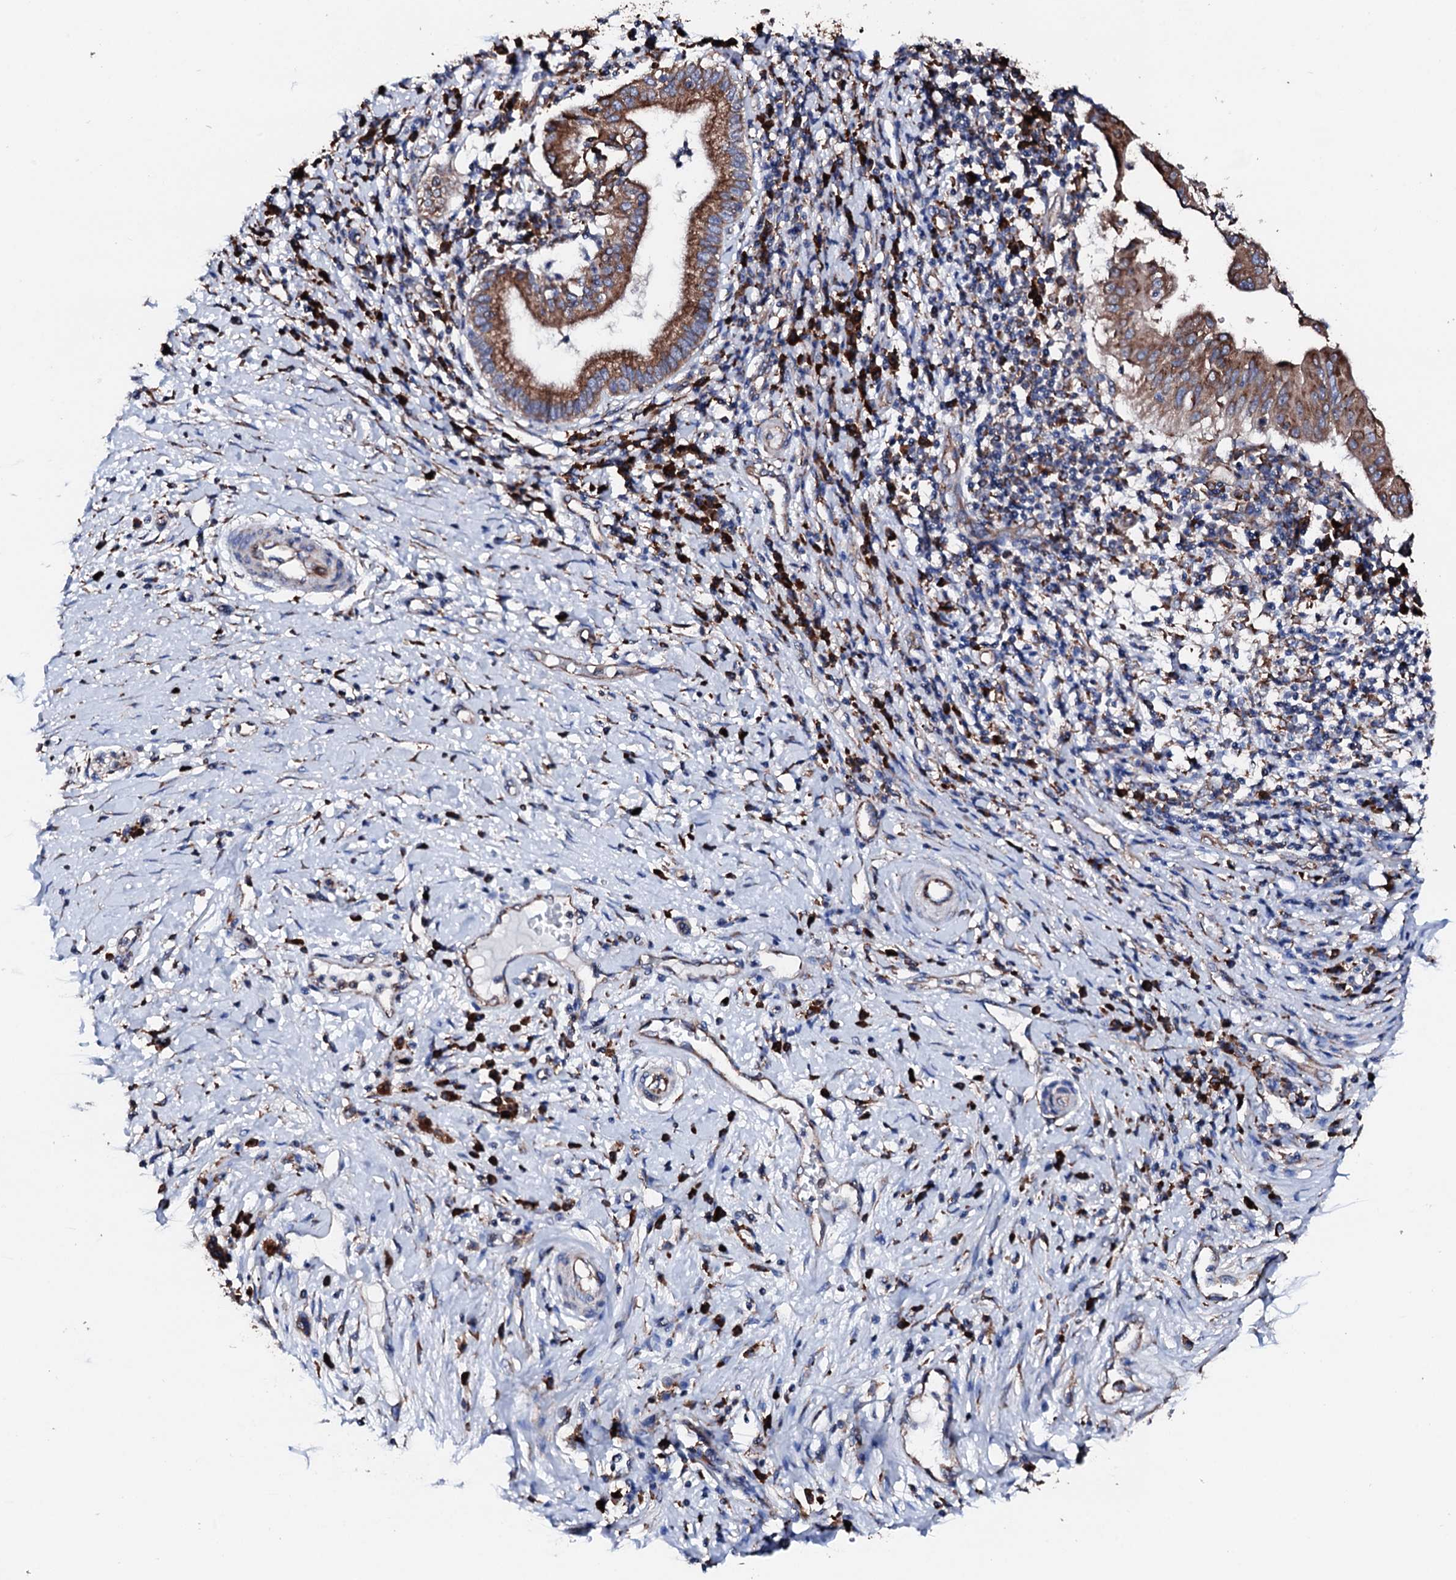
{"staining": {"intensity": "moderate", "quantity": ">75%", "location": "cytoplasmic/membranous"}, "tissue": "pancreatic cancer", "cell_type": "Tumor cells", "image_type": "cancer", "snomed": [{"axis": "morphology", "description": "Adenocarcinoma, NOS"}, {"axis": "topography", "description": "Pancreas"}], "caption": "Pancreatic cancer (adenocarcinoma) tissue shows moderate cytoplasmic/membranous staining in approximately >75% of tumor cells", "gene": "AMDHD1", "patient": {"sex": "male", "age": 68}}